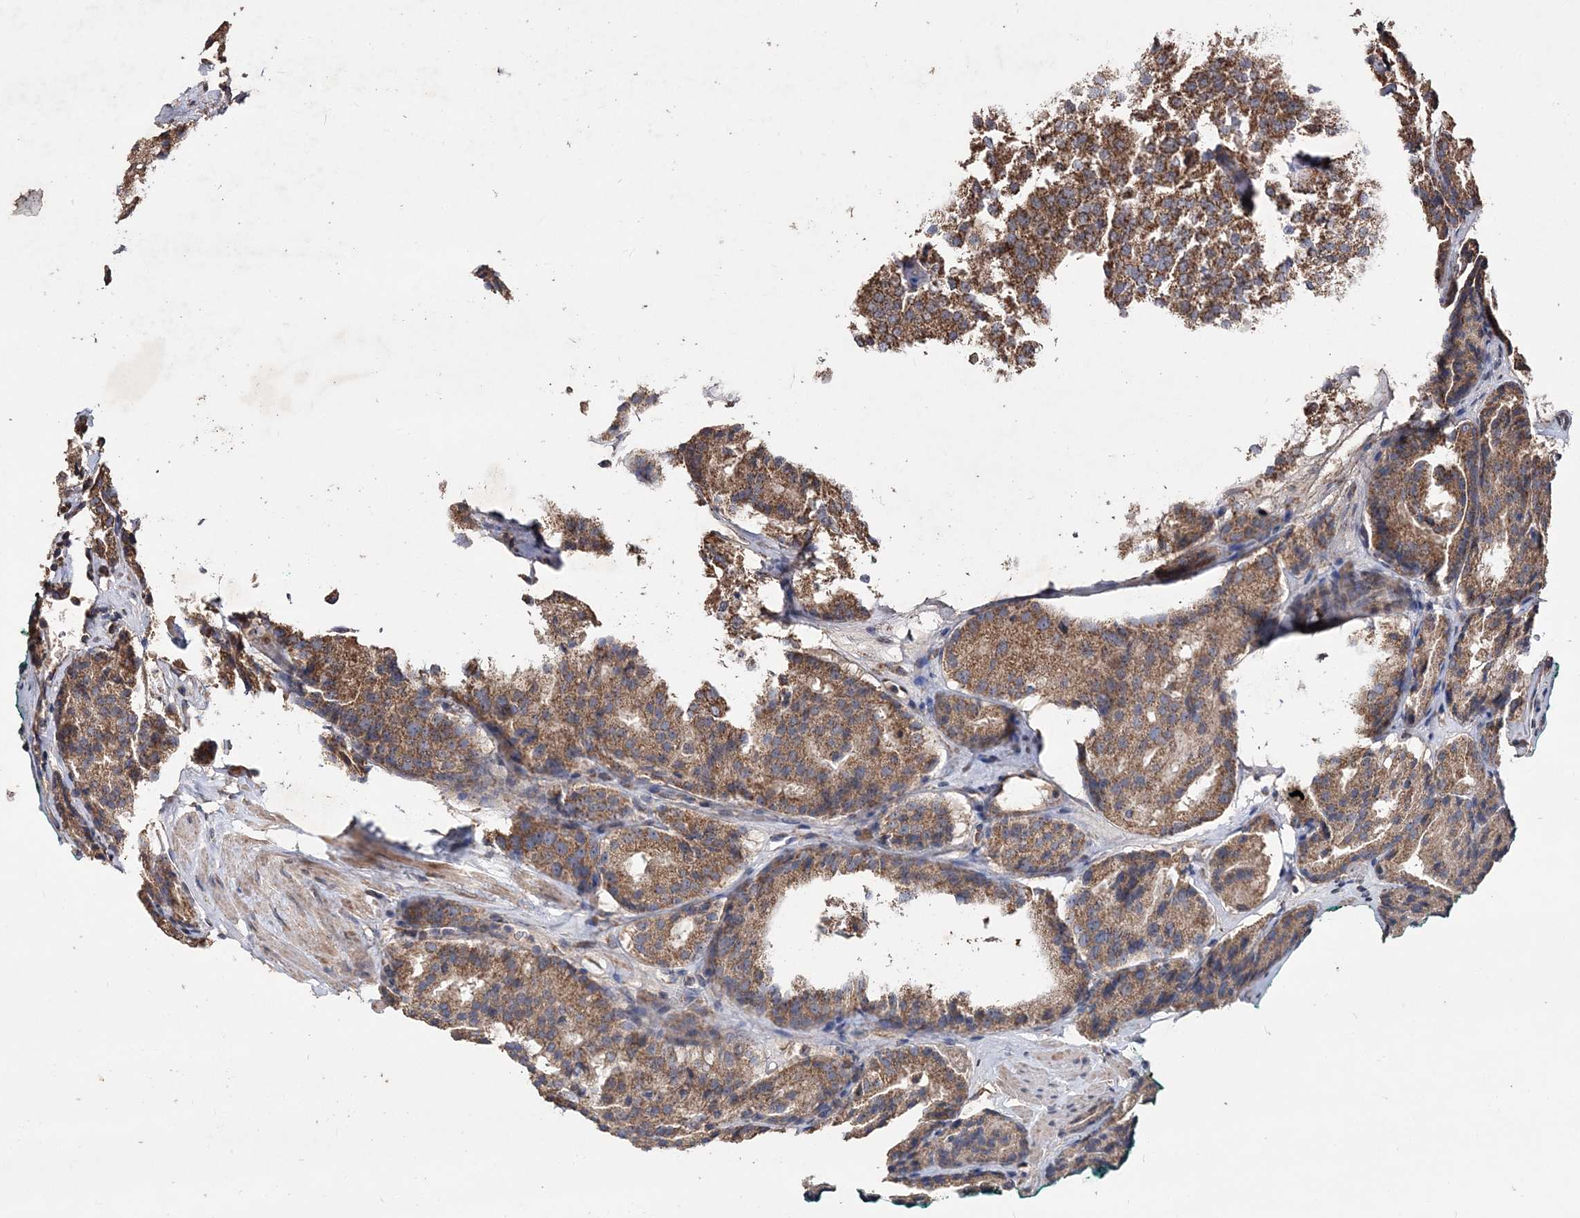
{"staining": {"intensity": "moderate", "quantity": ">75%", "location": "cytoplasmic/membranous"}, "tissue": "prostate cancer", "cell_type": "Tumor cells", "image_type": "cancer", "snomed": [{"axis": "morphology", "description": "Adenocarcinoma, High grade"}, {"axis": "topography", "description": "Prostate"}], "caption": "IHC histopathology image of neoplastic tissue: human prostate cancer (high-grade adenocarcinoma) stained using immunohistochemistry shows medium levels of moderate protein expression localized specifically in the cytoplasmic/membranous of tumor cells, appearing as a cytoplasmic/membranous brown color.", "gene": "POC5", "patient": {"sex": "male", "age": 64}}